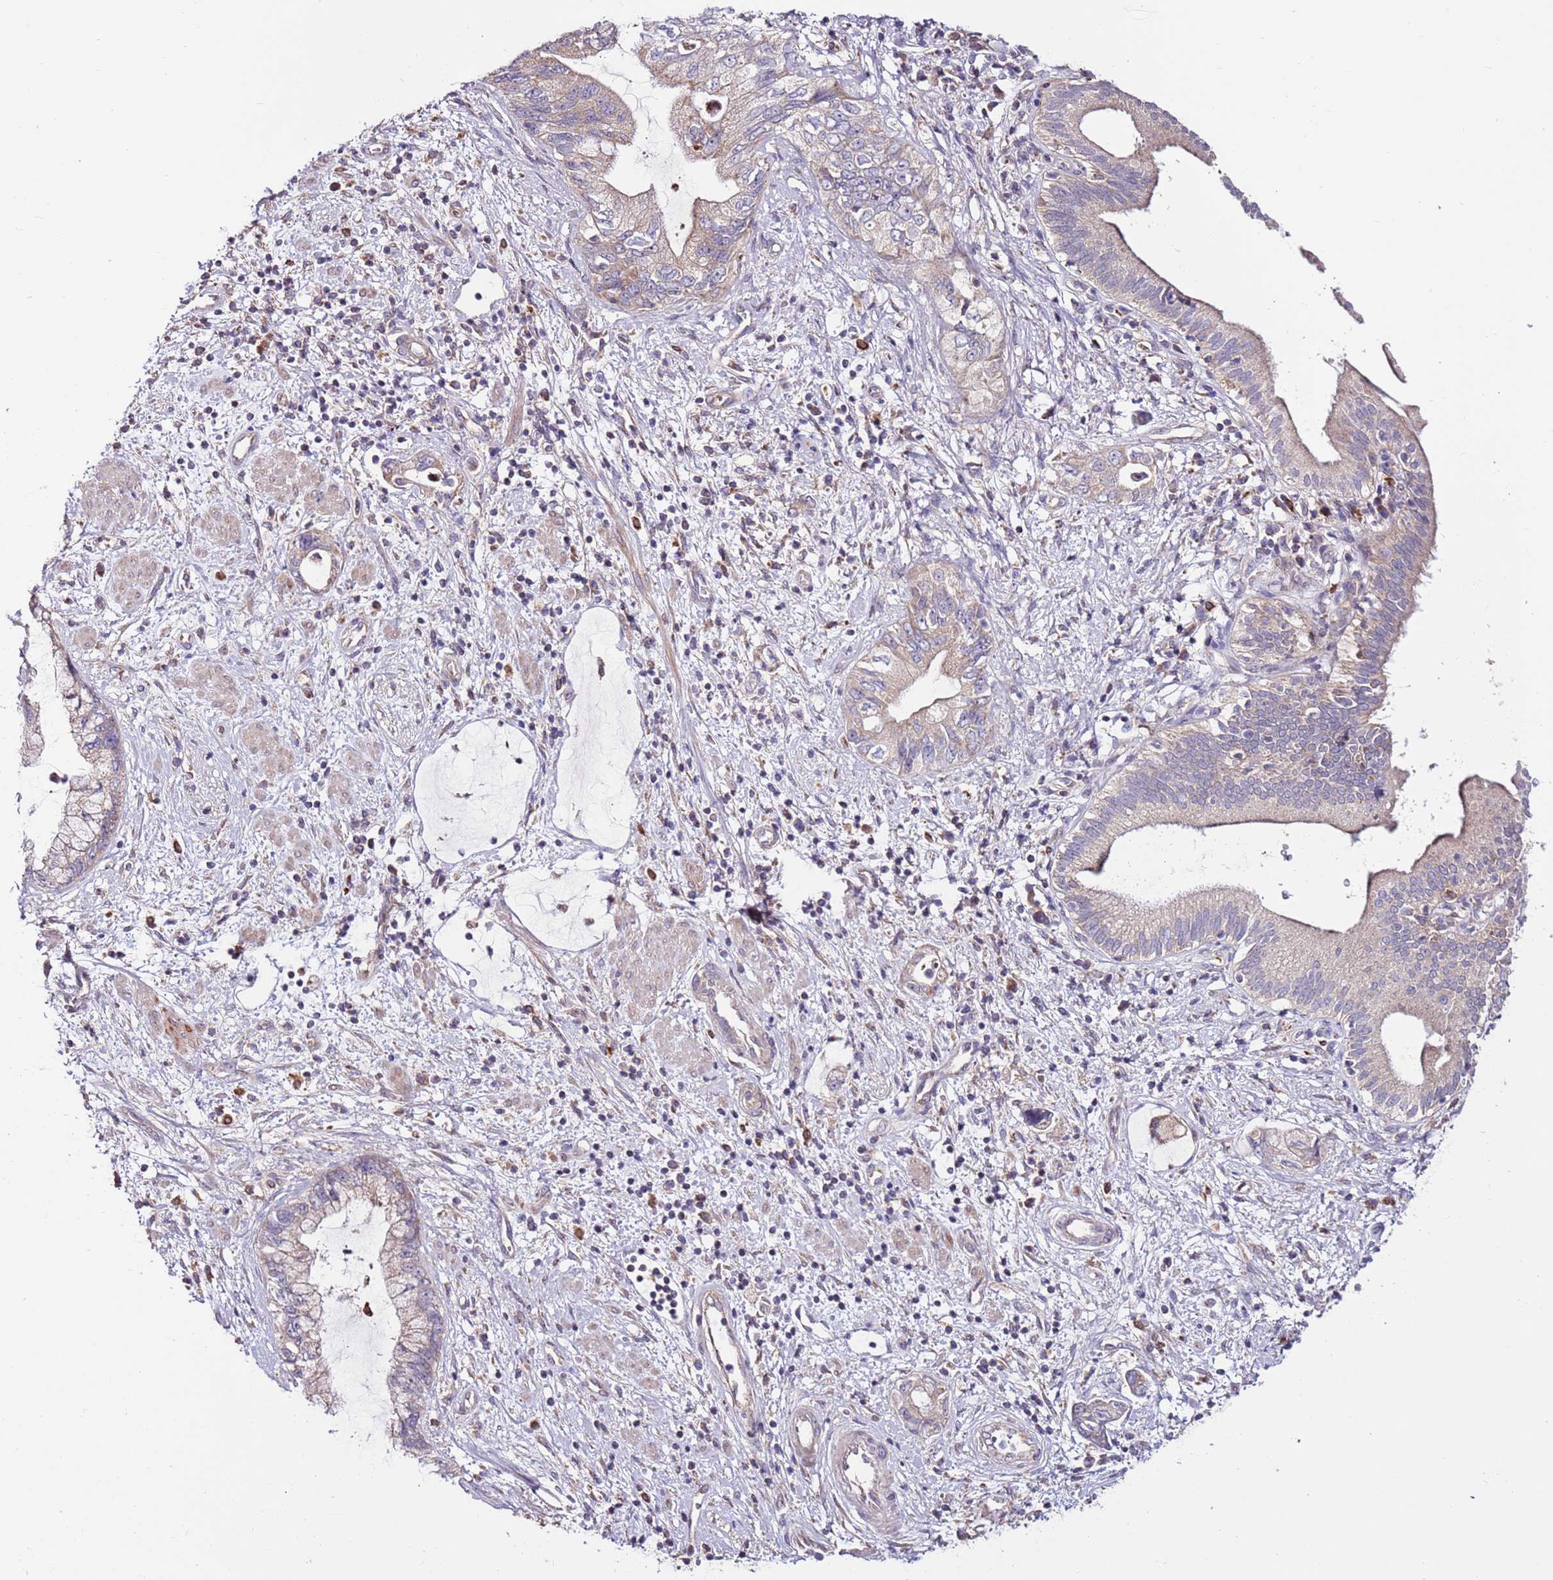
{"staining": {"intensity": "weak", "quantity": "<25%", "location": "cytoplasmic/membranous"}, "tissue": "pancreatic cancer", "cell_type": "Tumor cells", "image_type": "cancer", "snomed": [{"axis": "morphology", "description": "Adenocarcinoma, NOS"}, {"axis": "topography", "description": "Pancreas"}], "caption": "Tumor cells are negative for brown protein staining in pancreatic adenocarcinoma.", "gene": "SMG1", "patient": {"sex": "female", "age": 73}}